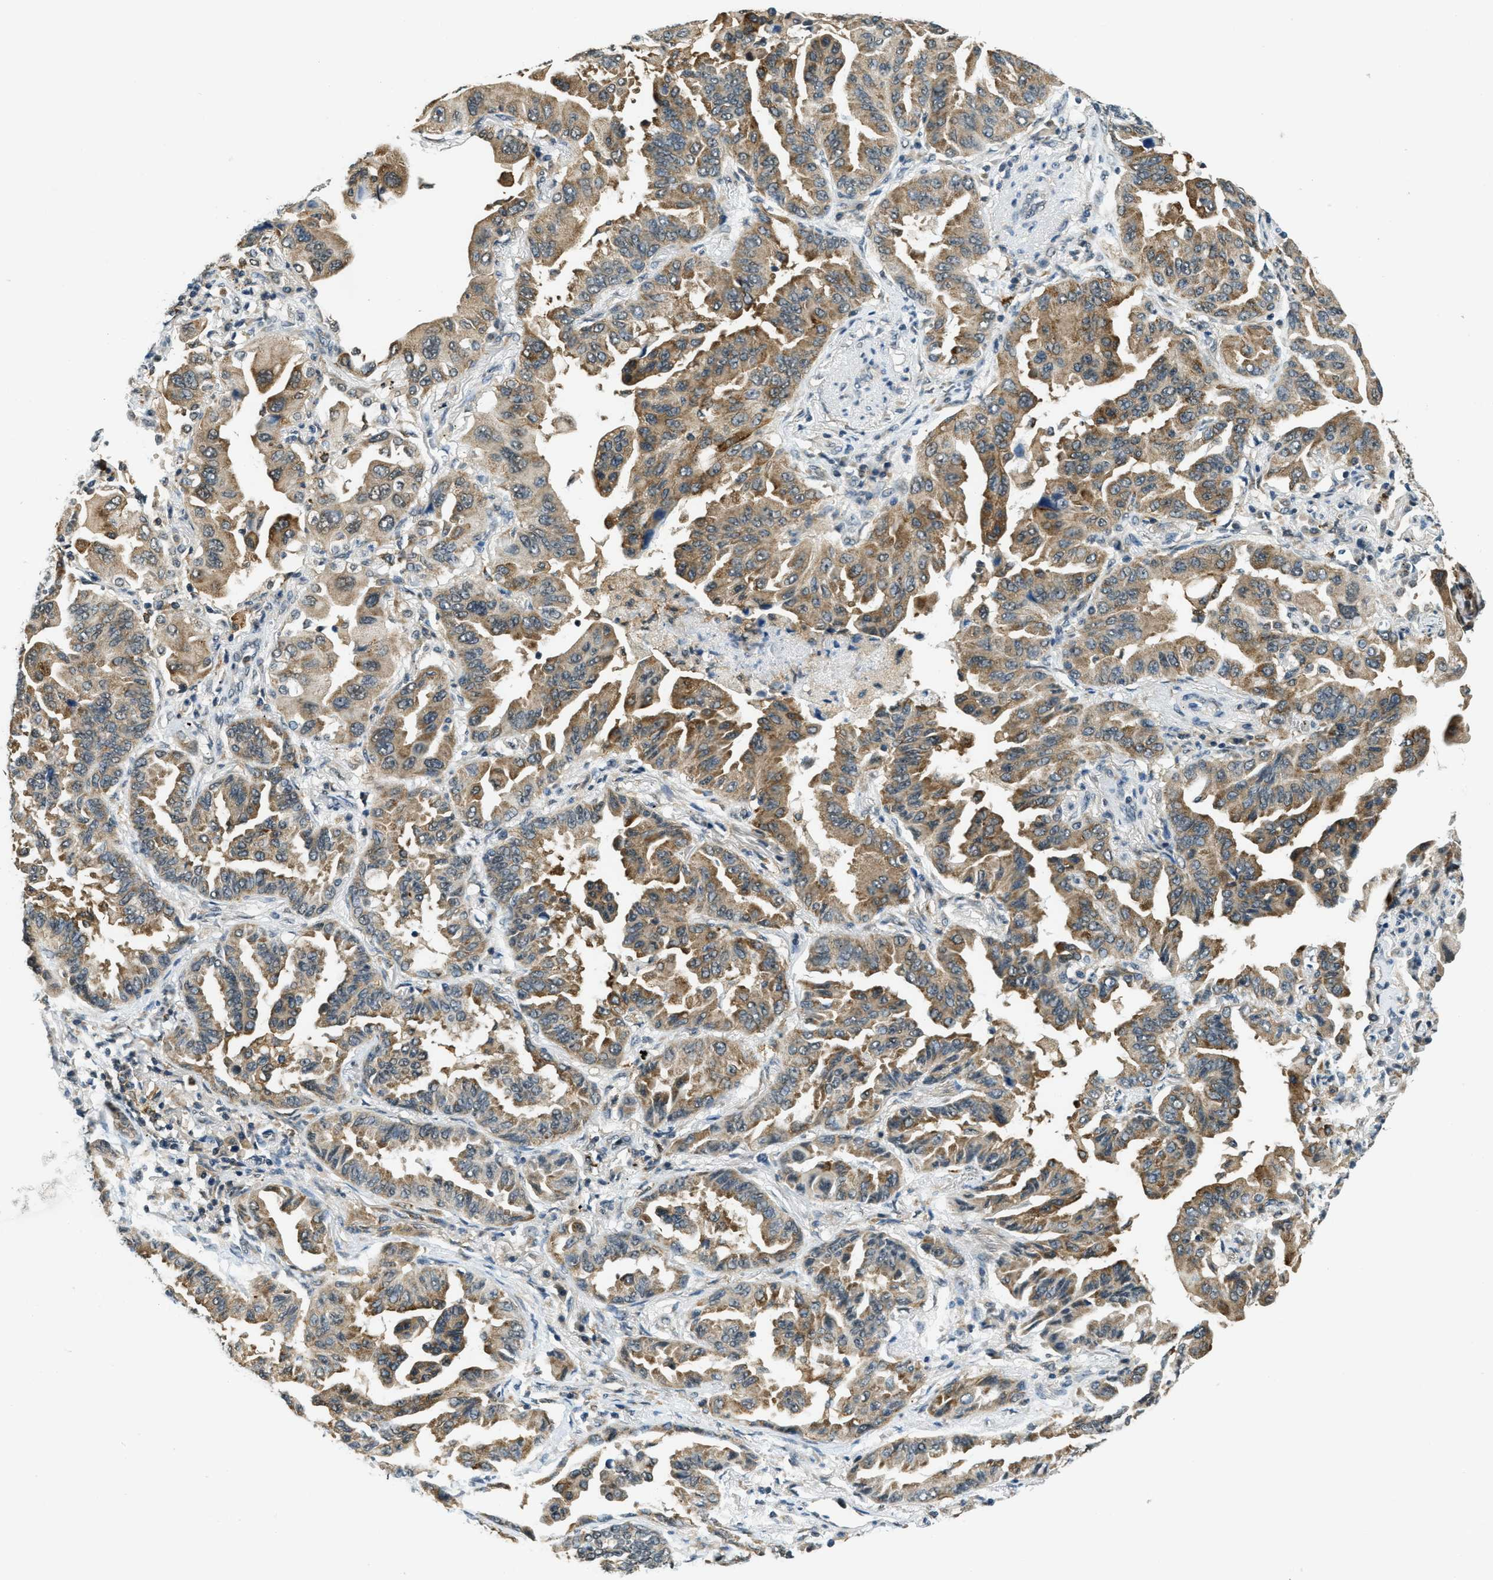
{"staining": {"intensity": "moderate", "quantity": ">75%", "location": "cytoplasmic/membranous"}, "tissue": "lung cancer", "cell_type": "Tumor cells", "image_type": "cancer", "snomed": [{"axis": "morphology", "description": "Adenocarcinoma, NOS"}, {"axis": "topography", "description": "Lung"}], "caption": "About >75% of tumor cells in lung cancer reveal moderate cytoplasmic/membranous protein positivity as visualized by brown immunohistochemical staining.", "gene": "RAB11FIP1", "patient": {"sex": "female", "age": 65}}